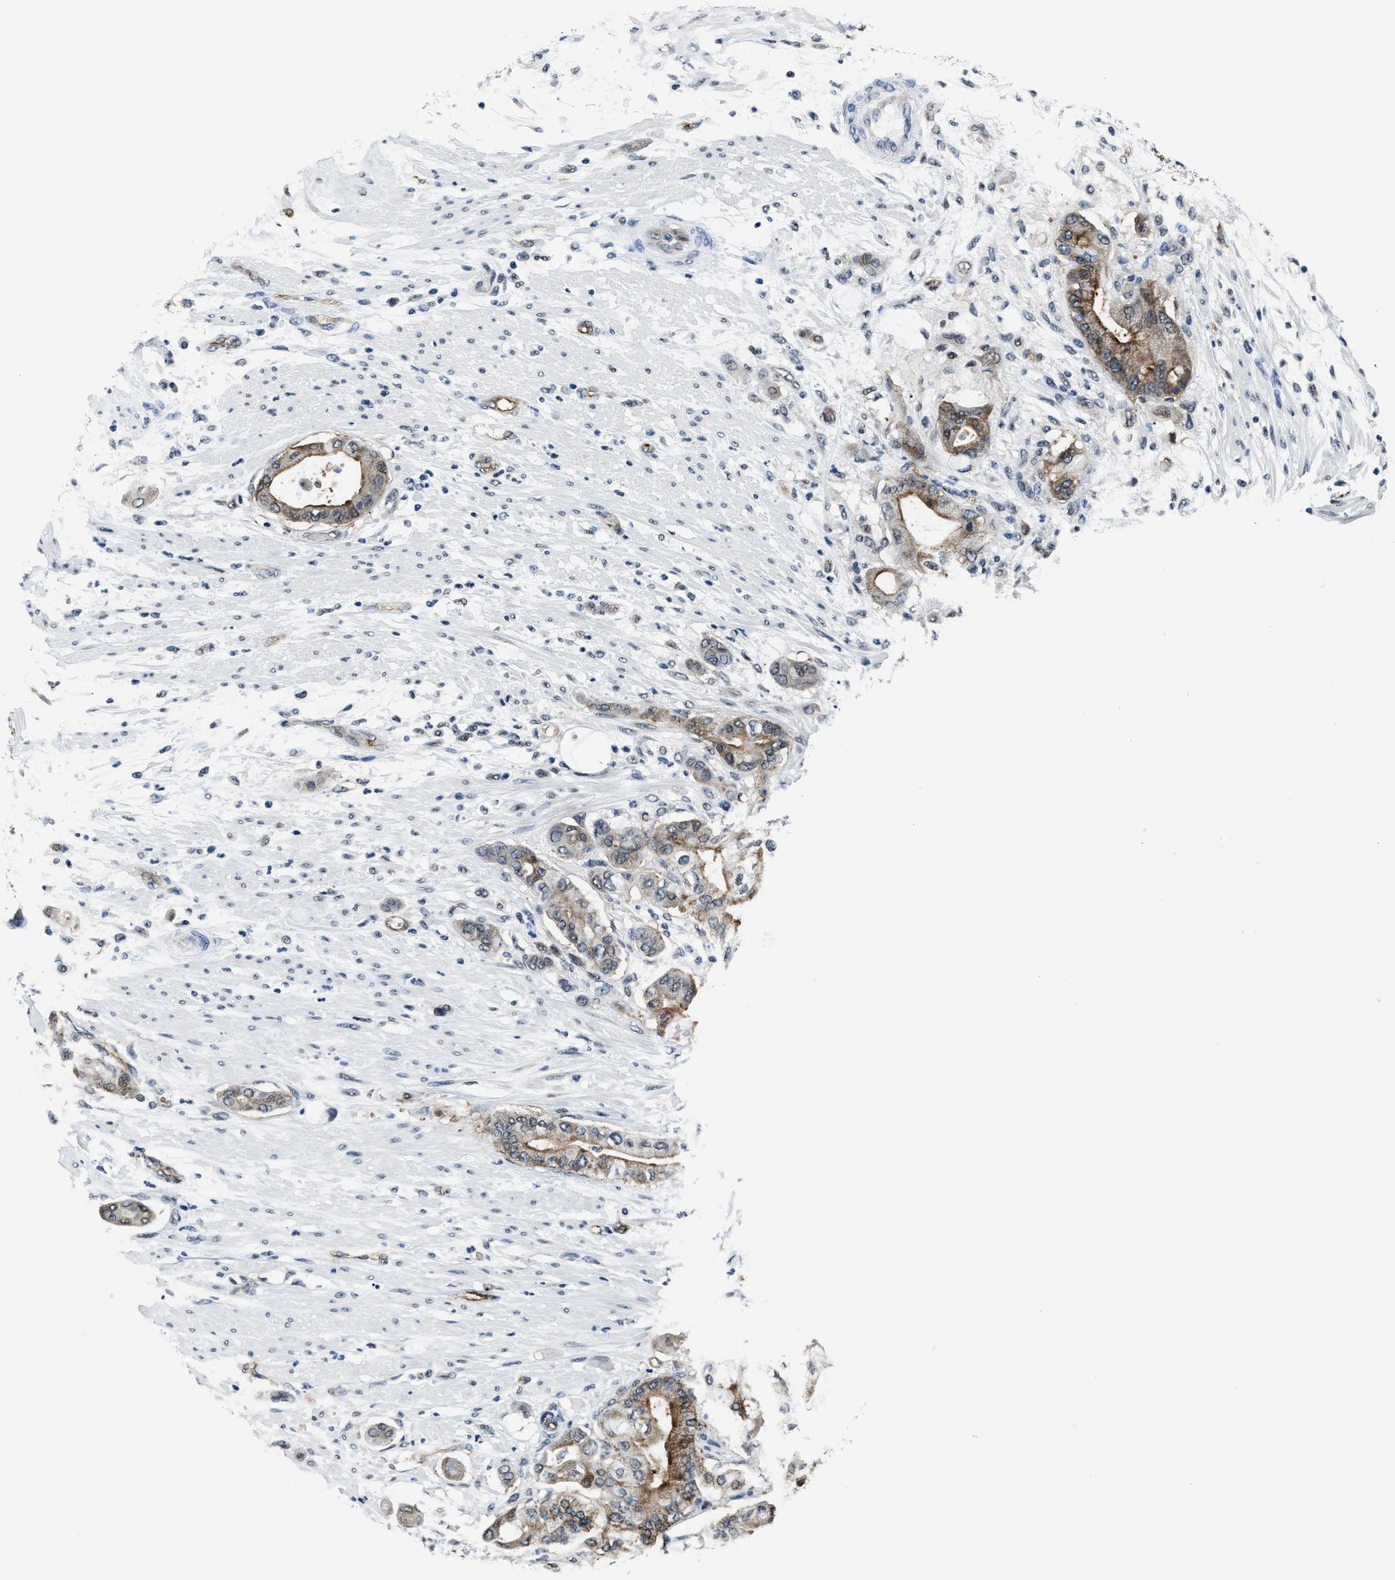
{"staining": {"intensity": "moderate", "quantity": ">75%", "location": "cytoplasmic/membranous"}, "tissue": "pancreatic cancer", "cell_type": "Tumor cells", "image_type": "cancer", "snomed": [{"axis": "morphology", "description": "Adenocarcinoma, NOS"}, {"axis": "morphology", "description": "Adenocarcinoma, metastatic, NOS"}, {"axis": "topography", "description": "Lymph node"}, {"axis": "topography", "description": "Pancreas"}, {"axis": "topography", "description": "Duodenum"}], "caption": "Immunohistochemistry staining of metastatic adenocarcinoma (pancreatic), which reveals medium levels of moderate cytoplasmic/membranous positivity in about >75% of tumor cells indicating moderate cytoplasmic/membranous protein staining. The staining was performed using DAB (brown) for protein detection and nuclei were counterstained in hematoxylin (blue).", "gene": "MARCKSL1", "patient": {"sex": "female", "age": 64}}